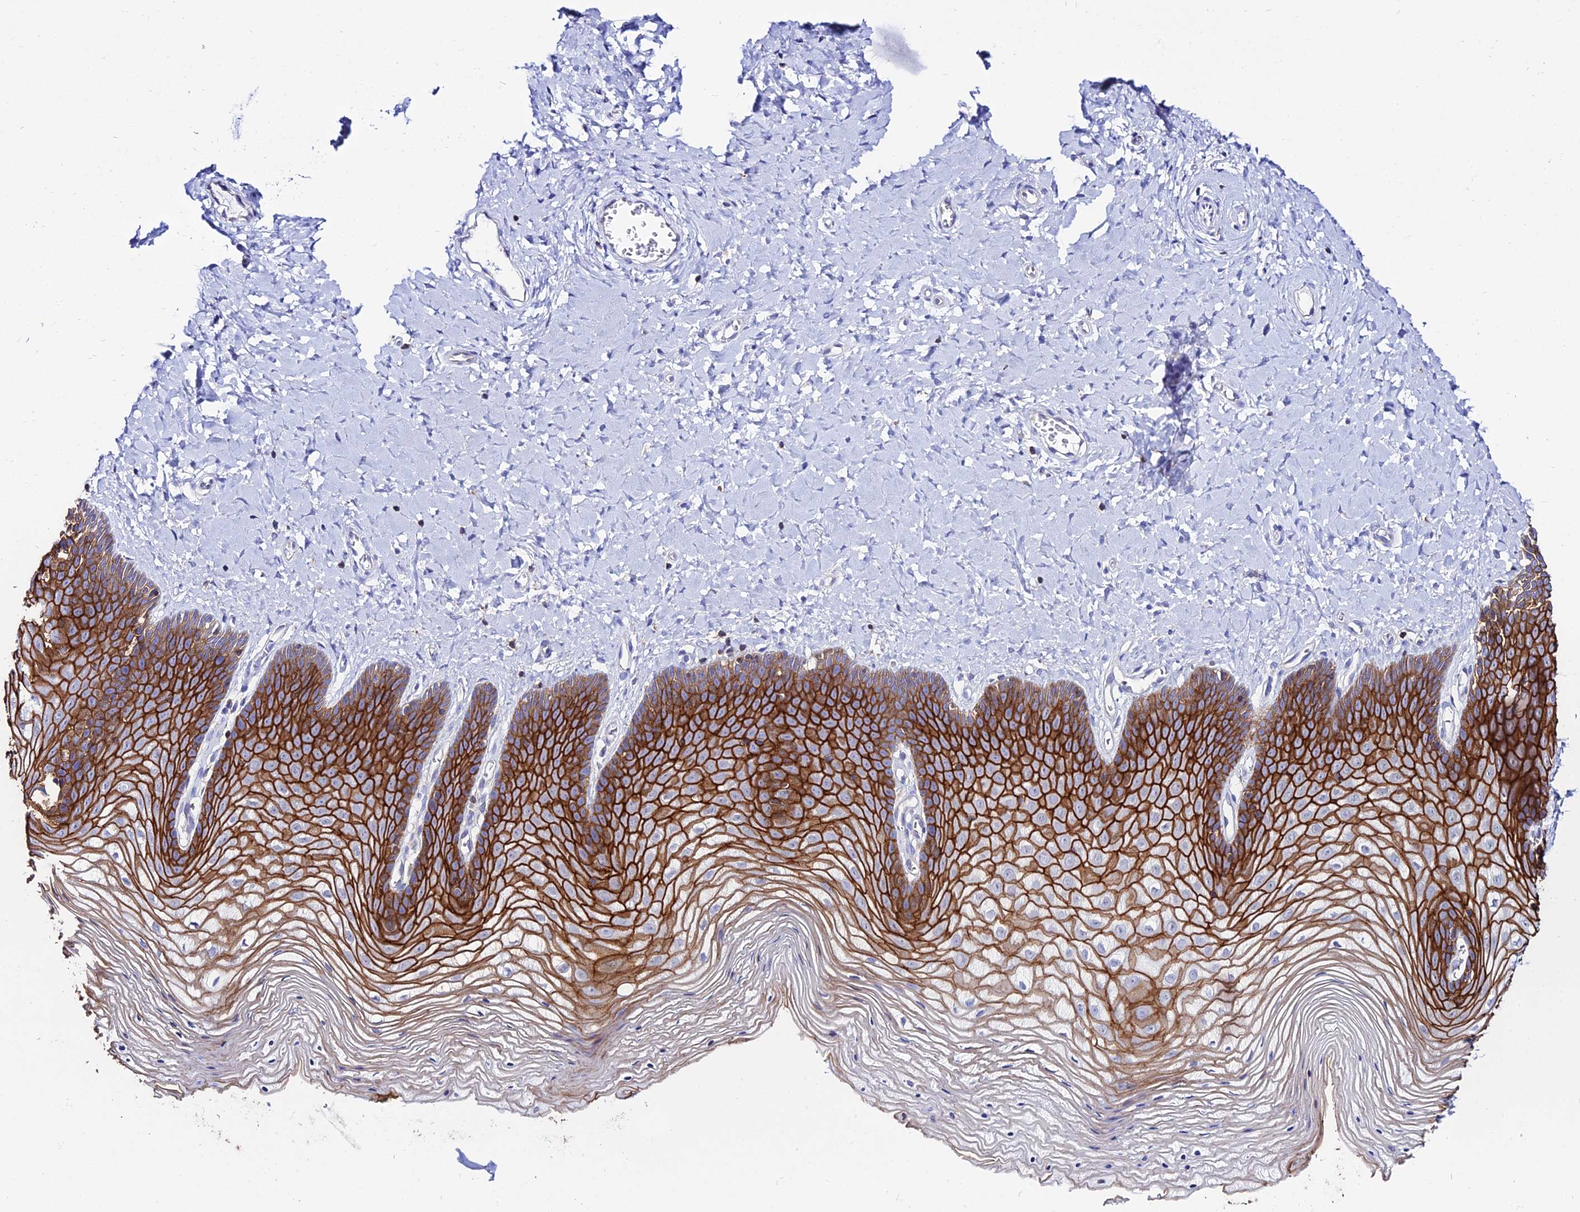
{"staining": {"intensity": "strong", "quantity": ">75%", "location": "cytoplasmic/membranous"}, "tissue": "vagina", "cell_type": "Squamous epithelial cells", "image_type": "normal", "snomed": [{"axis": "morphology", "description": "Normal tissue, NOS"}, {"axis": "topography", "description": "Vagina"}], "caption": "DAB (3,3'-diaminobenzidine) immunohistochemical staining of benign human vagina demonstrates strong cytoplasmic/membranous protein positivity in about >75% of squamous epithelial cells. The protein of interest is shown in brown color, while the nuclei are stained blue.", "gene": "S100A16", "patient": {"sex": "female", "age": 65}}